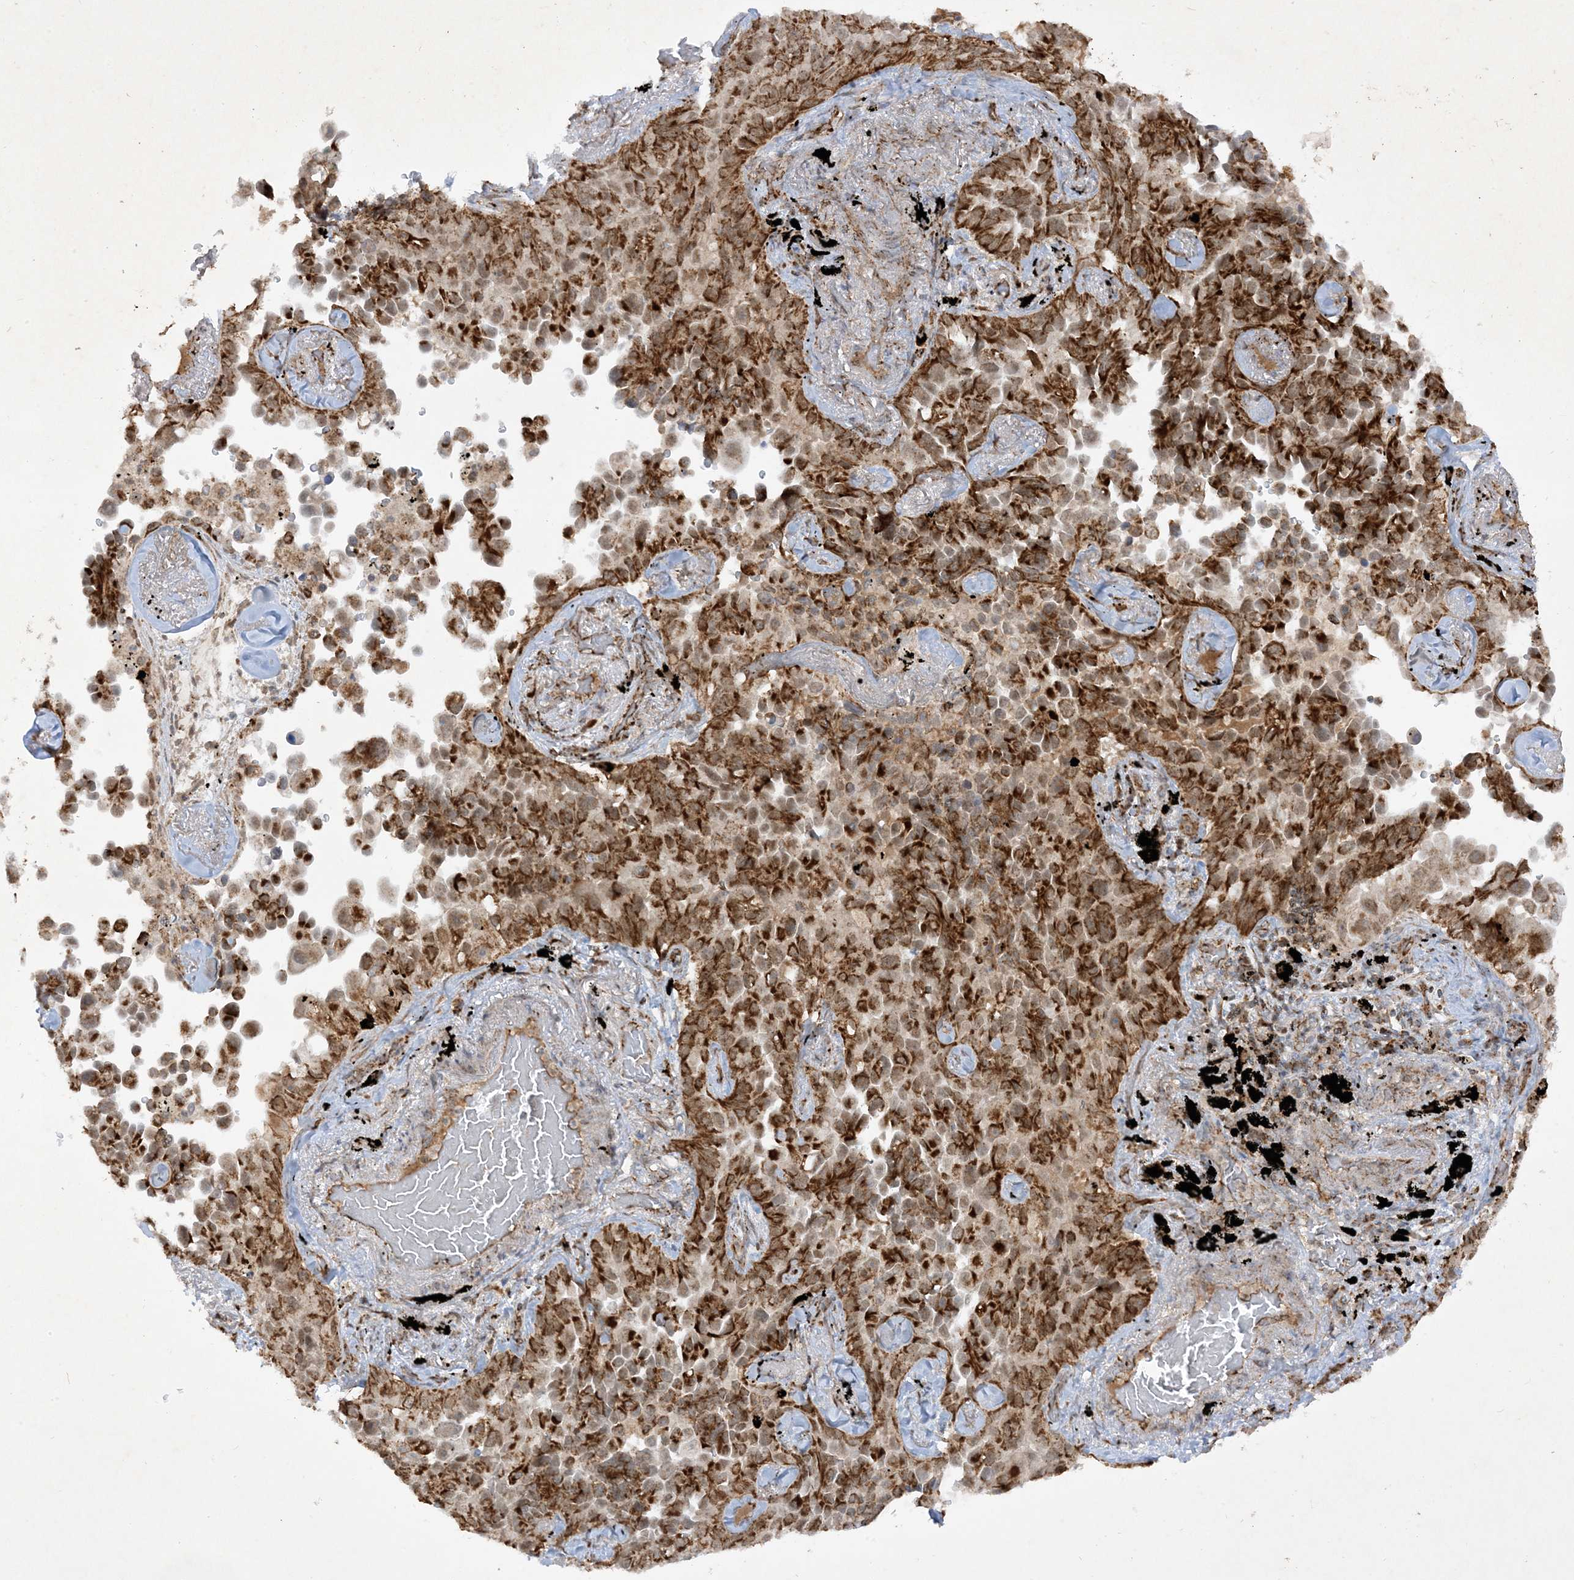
{"staining": {"intensity": "strong", "quantity": ">75%", "location": "cytoplasmic/membranous"}, "tissue": "lung cancer", "cell_type": "Tumor cells", "image_type": "cancer", "snomed": [{"axis": "morphology", "description": "Adenocarcinoma, NOS"}, {"axis": "topography", "description": "Lung"}], "caption": "A high-resolution image shows immunohistochemistry (IHC) staining of adenocarcinoma (lung), which displays strong cytoplasmic/membranous positivity in approximately >75% of tumor cells.", "gene": "NDUFAF3", "patient": {"sex": "female", "age": 67}}